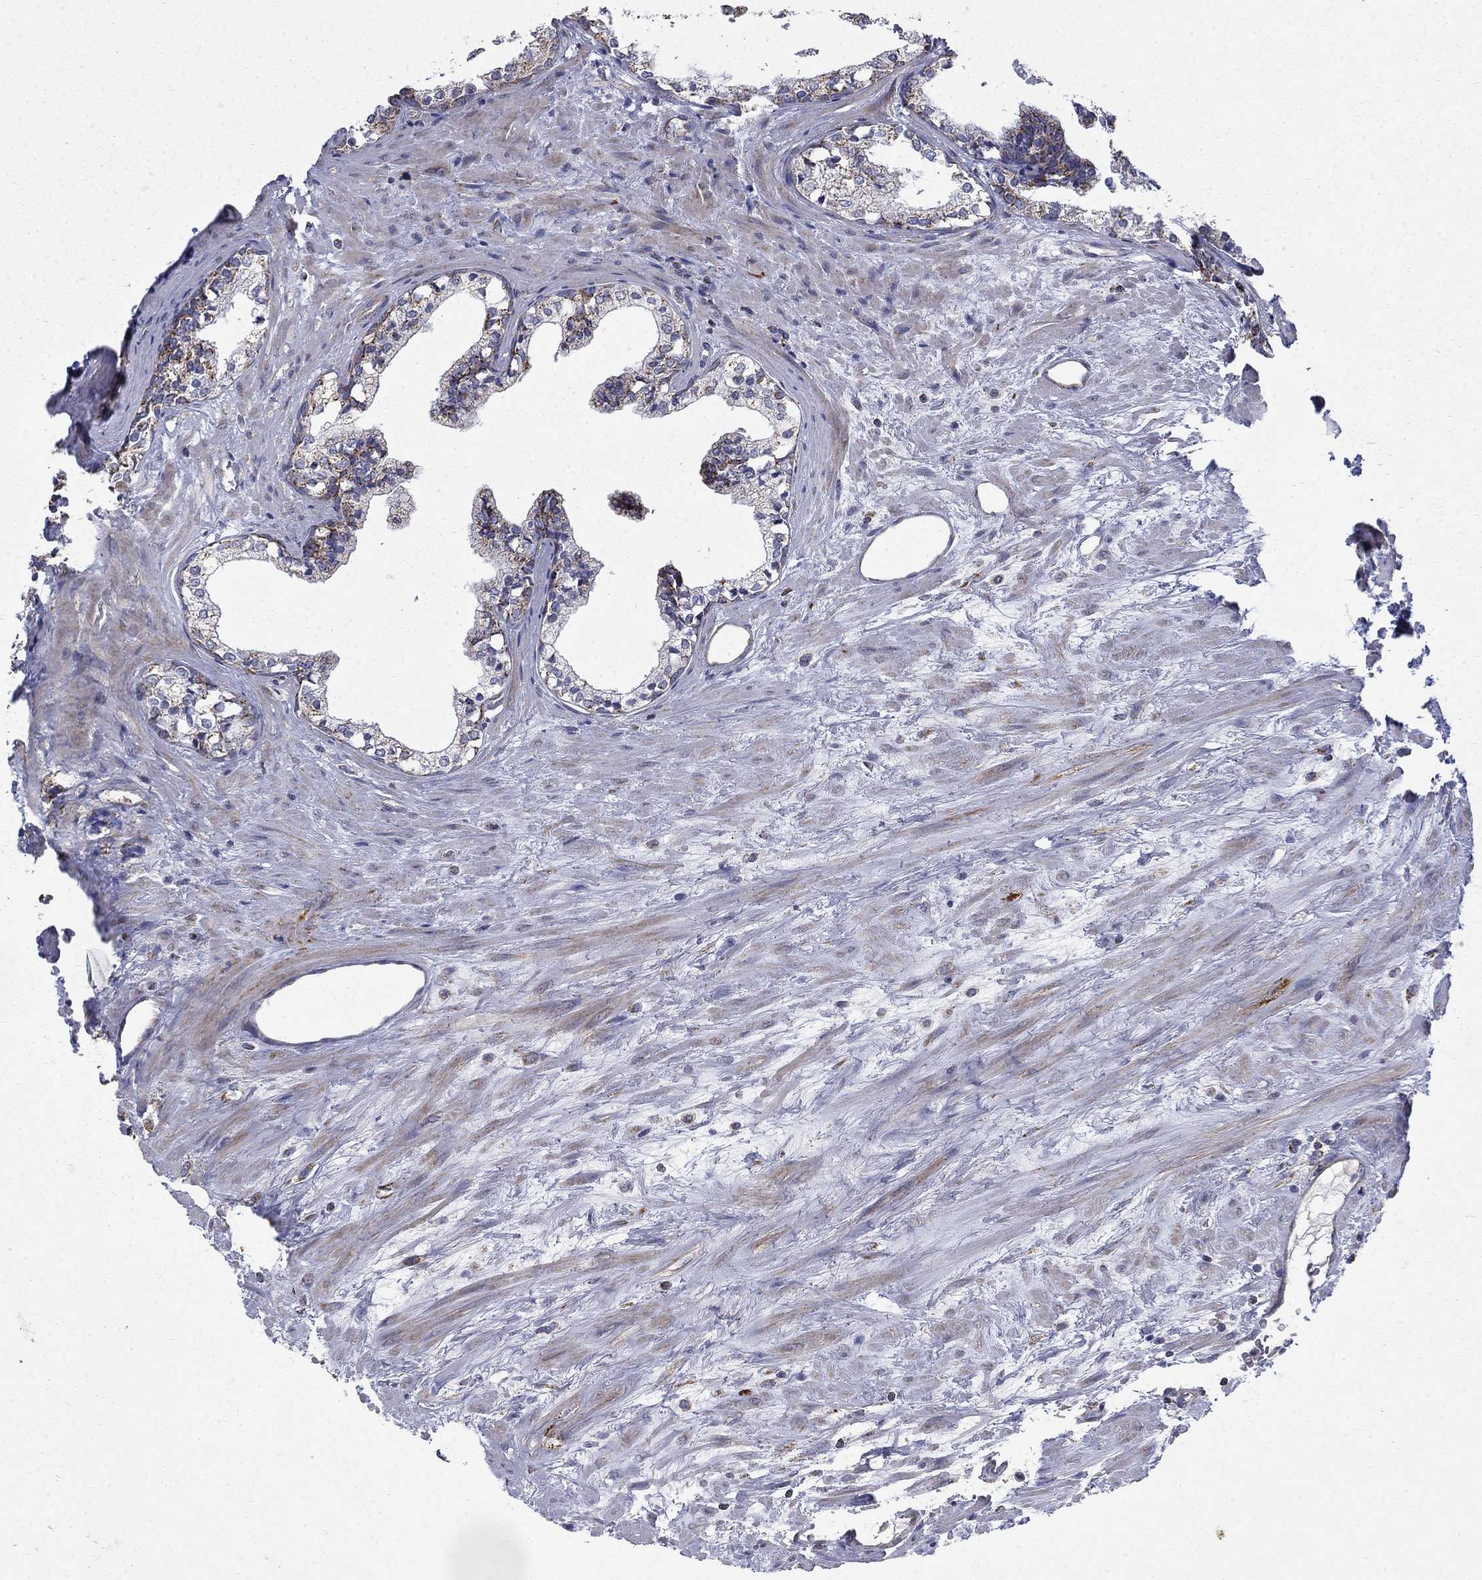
{"staining": {"intensity": "strong", "quantity": "25%-75%", "location": "cytoplasmic/membranous"}, "tissue": "prostate cancer", "cell_type": "Tumor cells", "image_type": "cancer", "snomed": [{"axis": "morphology", "description": "Adenocarcinoma, NOS"}, {"axis": "topography", "description": "Prostate and seminal vesicle, NOS"}], "caption": "The micrograph exhibits a brown stain indicating the presence of a protein in the cytoplasmic/membranous of tumor cells in adenocarcinoma (prostate). Nuclei are stained in blue.", "gene": "PCBP3", "patient": {"sex": "male", "age": 63}}